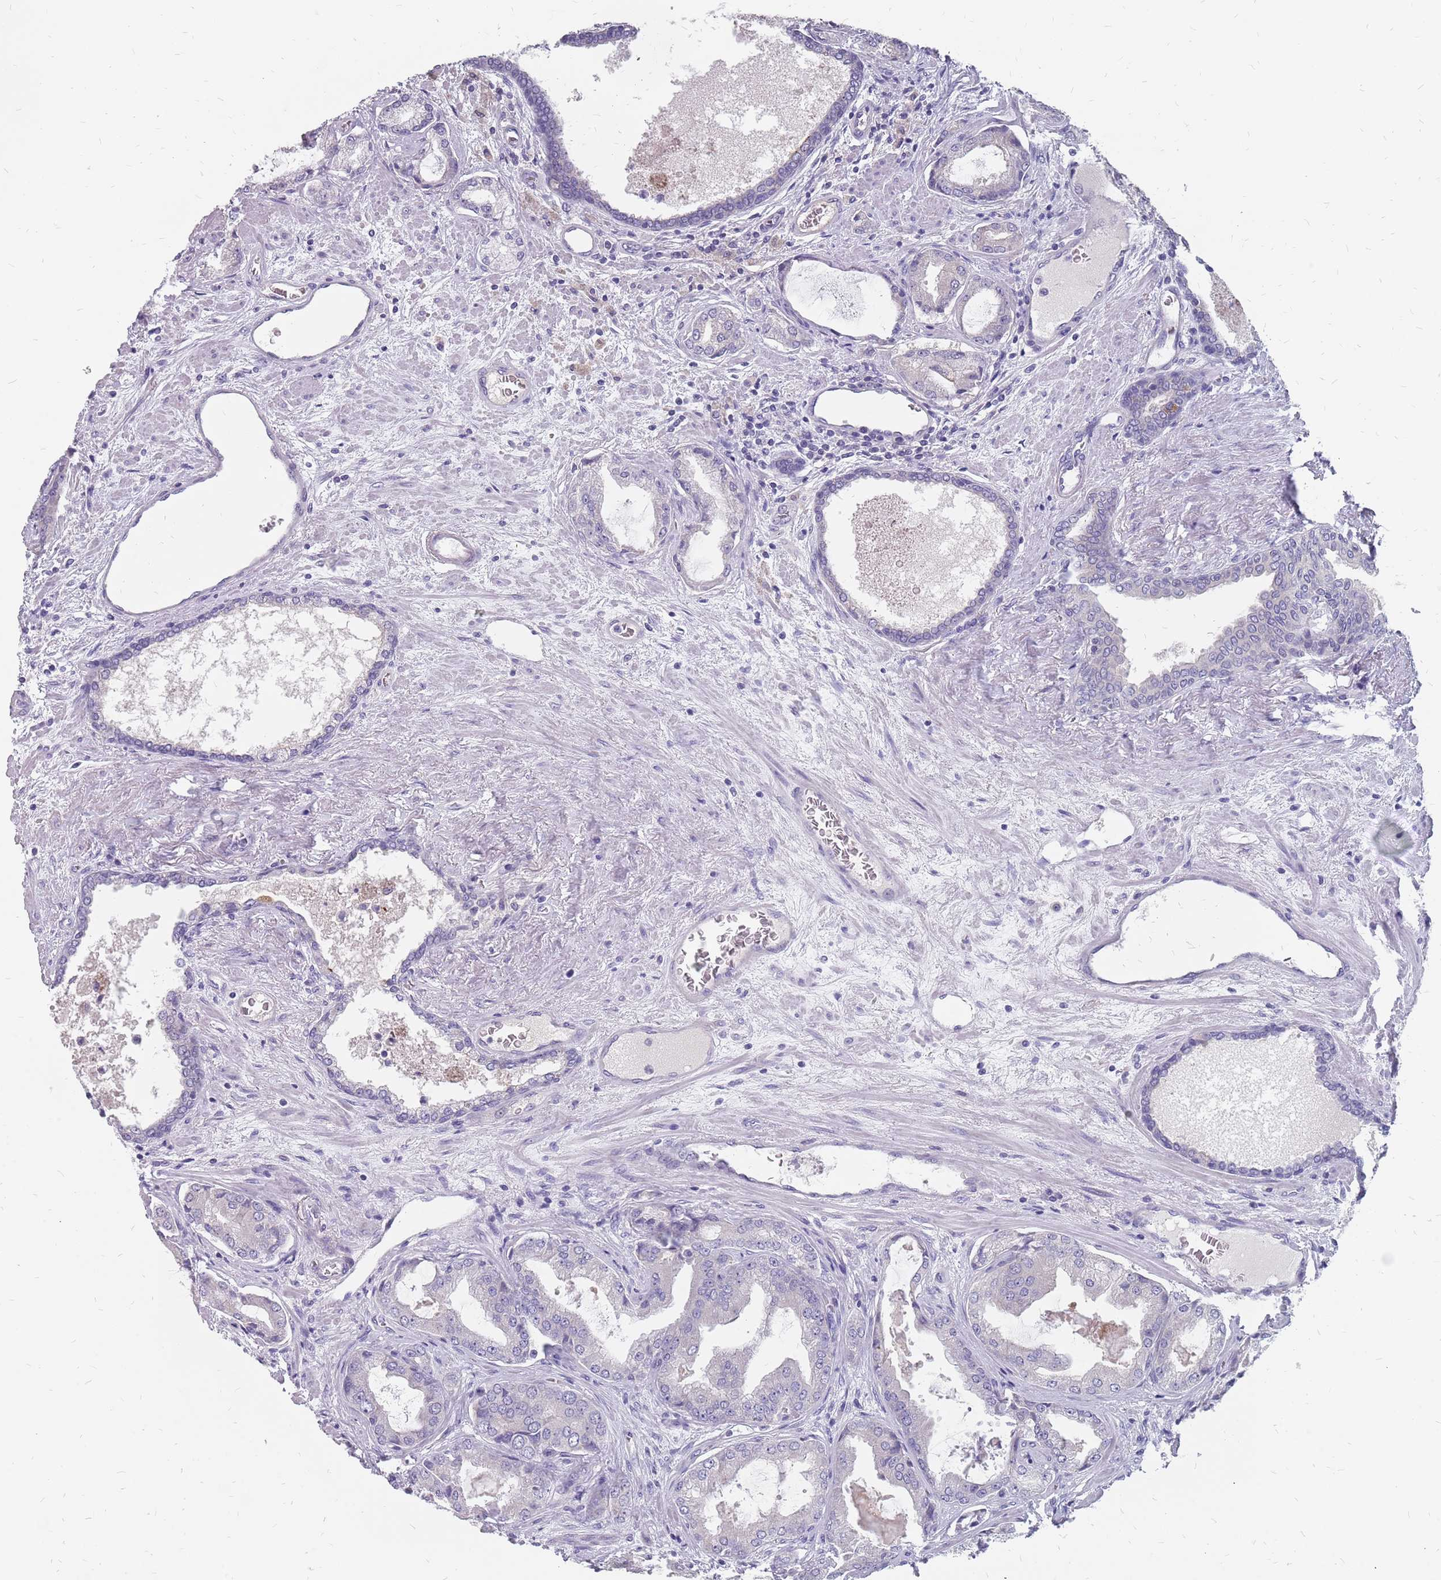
{"staining": {"intensity": "negative", "quantity": "none", "location": "none"}, "tissue": "prostate cancer", "cell_type": "Tumor cells", "image_type": "cancer", "snomed": [{"axis": "morphology", "description": "Adenocarcinoma, High grade"}, {"axis": "topography", "description": "Prostate"}], "caption": "This is a histopathology image of IHC staining of prostate cancer, which shows no staining in tumor cells.", "gene": "CMTR2", "patient": {"sex": "male", "age": 68}}